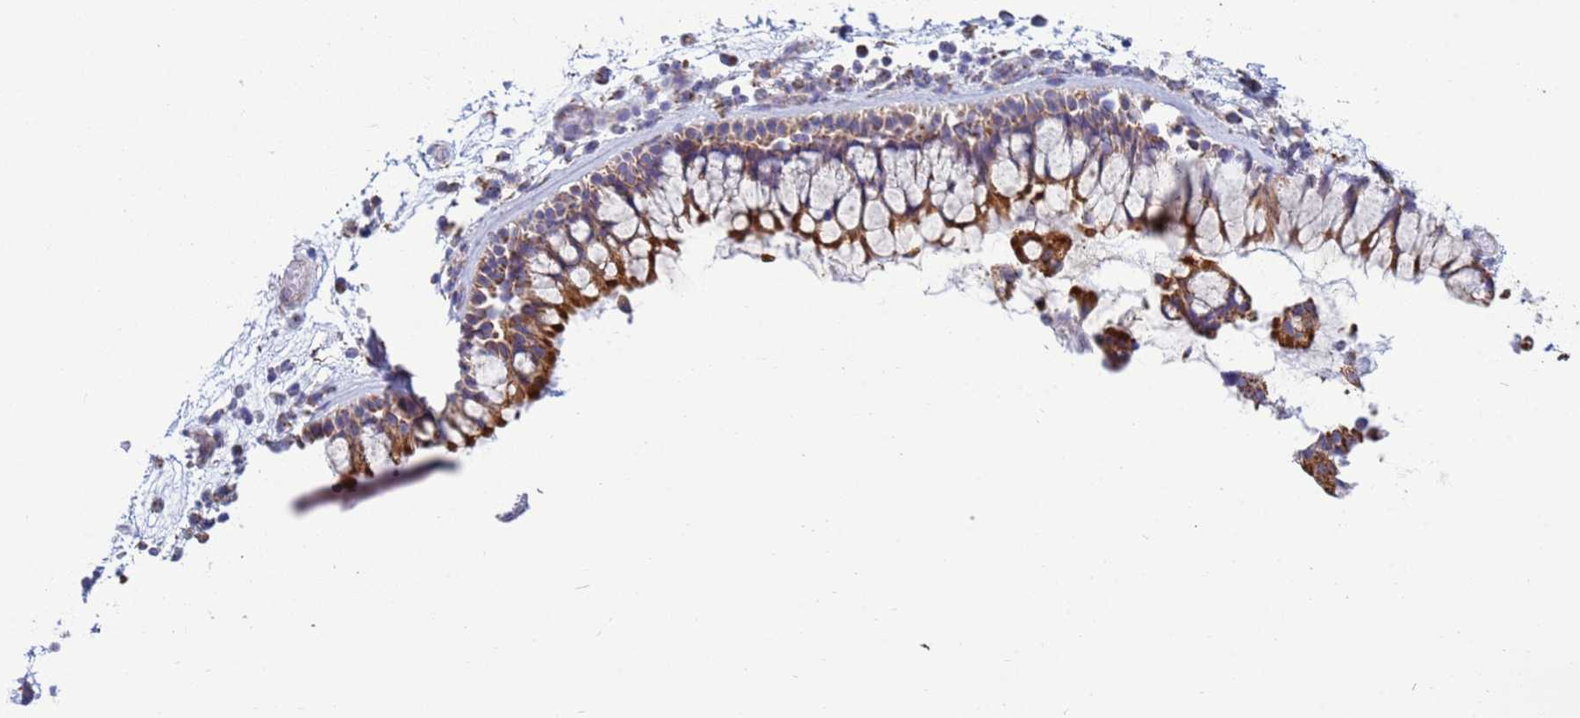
{"staining": {"intensity": "strong", "quantity": "25%-75%", "location": "cytoplasmic/membranous"}, "tissue": "nasopharynx", "cell_type": "Respiratory epithelial cells", "image_type": "normal", "snomed": [{"axis": "morphology", "description": "Normal tissue, NOS"}, {"axis": "morphology", "description": "Inflammation, NOS"}, {"axis": "morphology", "description": "Malignant melanoma, Metastatic site"}, {"axis": "topography", "description": "Nasopharynx"}], "caption": "IHC staining of unremarkable nasopharynx, which shows high levels of strong cytoplasmic/membranous positivity in approximately 25%-75% of respiratory epithelial cells indicating strong cytoplasmic/membranous protein staining. The staining was performed using DAB (brown) for protein detection and nuclei were counterstained in hematoxylin (blue).", "gene": "COQ4", "patient": {"sex": "male", "age": 70}}